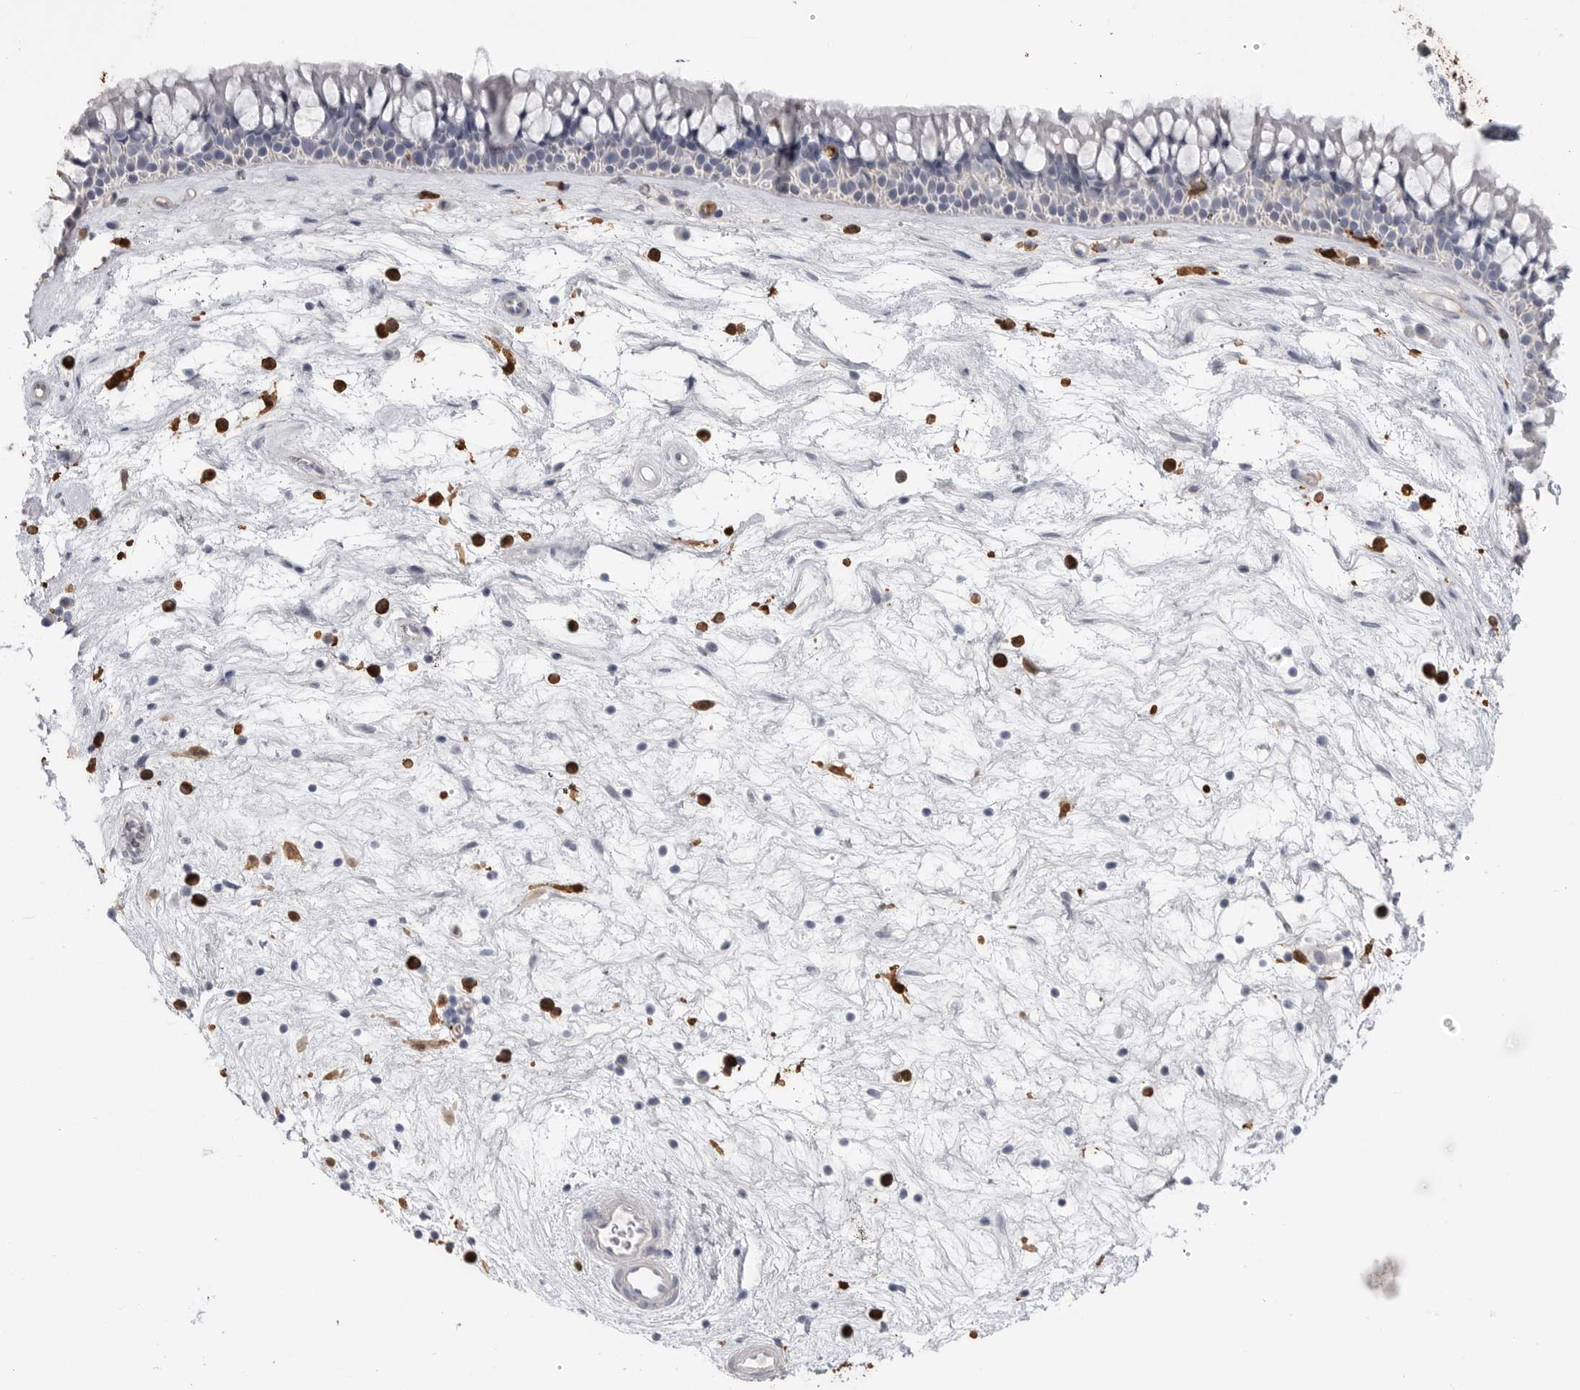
{"staining": {"intensity": "negative", "quantity": "none", "location": "none"}, "tissue": "nasopharynx", "cell_type": "Respiratory epithelial cells", "image_type": "normal", "snomed": [{"axis": "morphology", "description": "Normal tissue, NOS"}, {"axis": "topography", "description": "Nasopharynx"}], "caption": "Immunohistochemical staining of unremarkable human nasopharynx exhibits no significant positivity in respiratory epithelial cells.", "gene": "CYB561D1", "patient": {"sex": "male", "age": 64}}